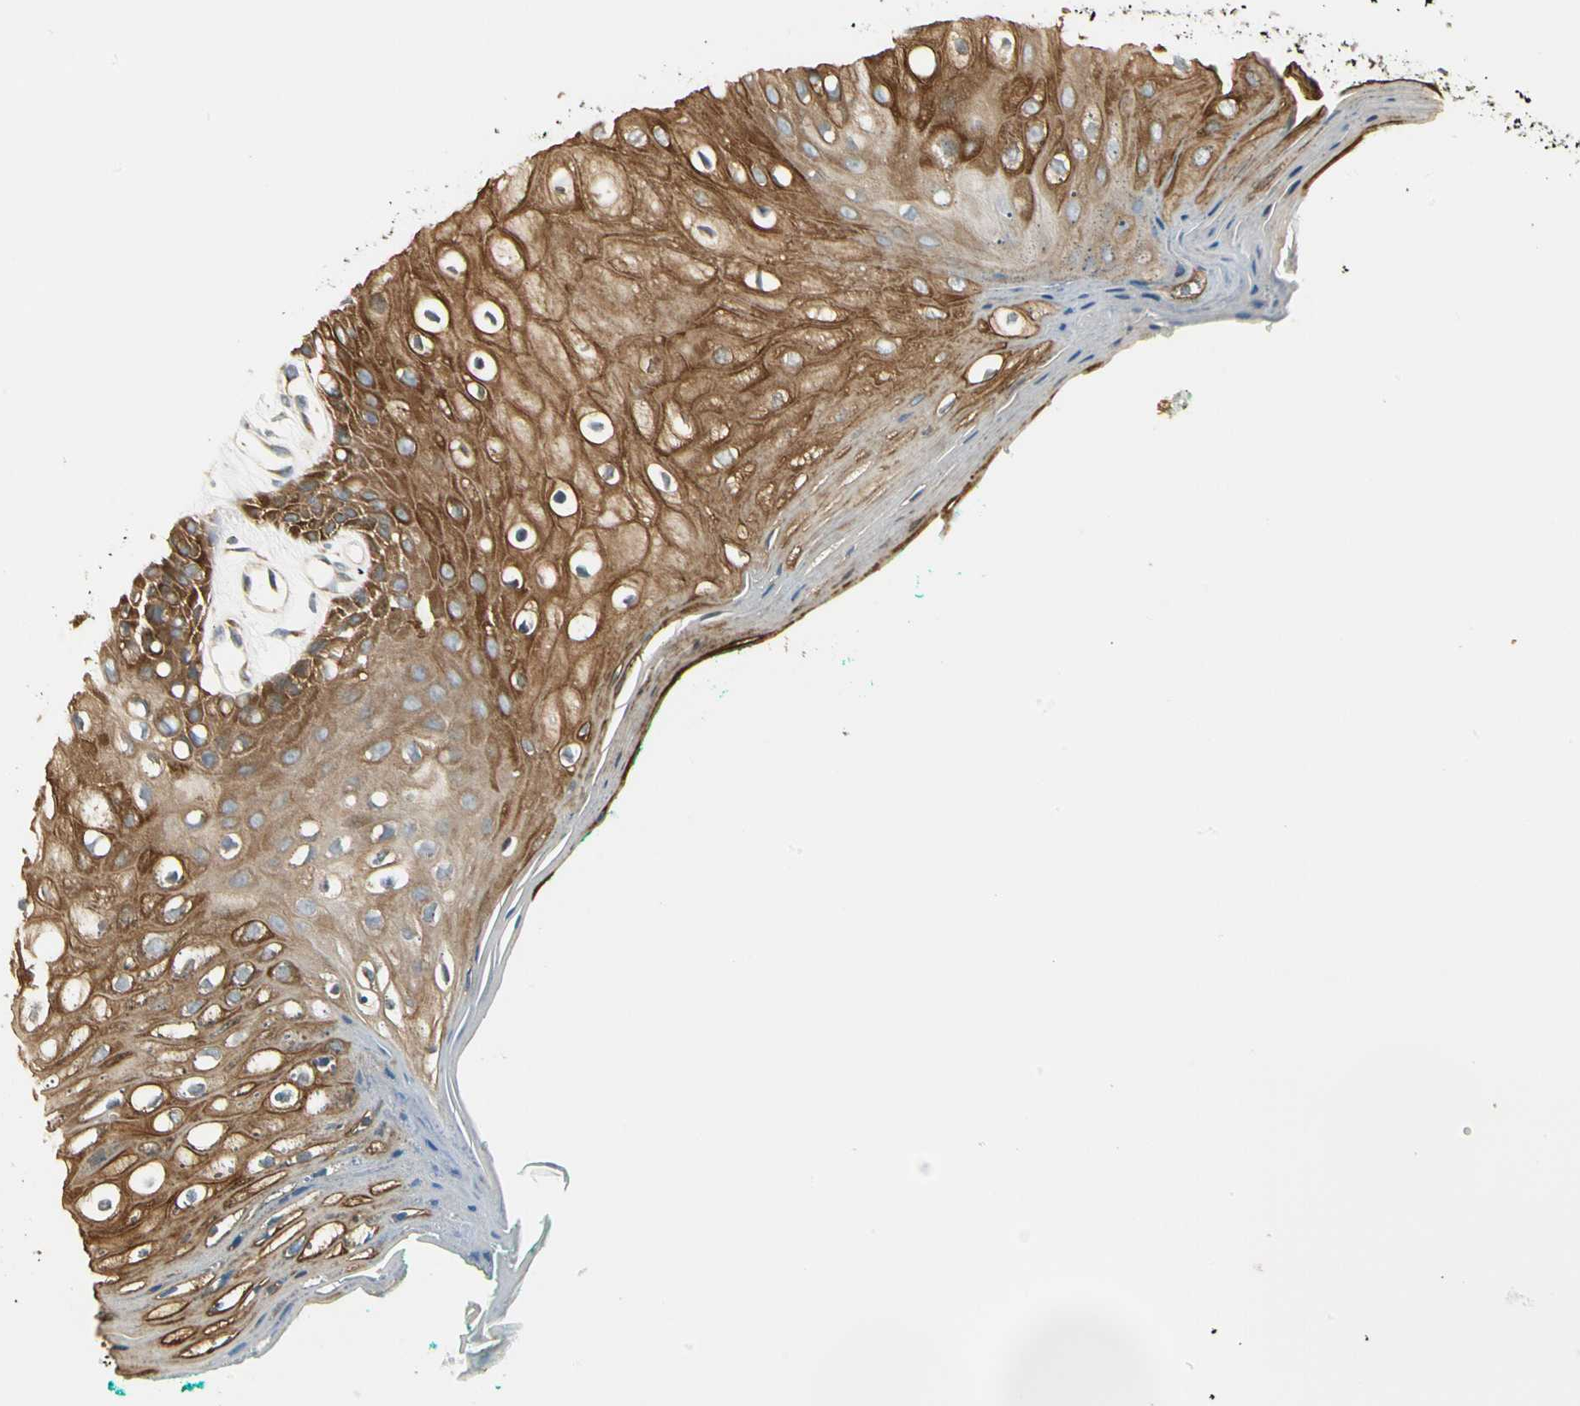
{"staining": {"intensity": "strong", "quantity": "25%-75%", "location": "cytoplasmic/membranous"}, "tissue": "oral mucosa", "cell_type": "Squamous epithelial cells", "image_type": "normal", "snomed": [{"axis": "morphology", "description": "Normal tissue, NOS"}, {"axis": "morphology", "description": "Squamous cell carcinoma, NOS"}, {"axis": "topography", "description": "Skeletal muscle"}, {"axis": "topography", "description": "Oral tissue"}, {"axis": "topography", "description": "Head-Neck"}], "caption": "This histopathology image displays immunohistochemistry (IHC) staining of normal oral mucosa, with high strong cytoplasmic/membranous staining in about 25%-75% of squamous epithelial cells.", "gene": "EPHB3", "patient": {"sex": "female", "age": 84}}